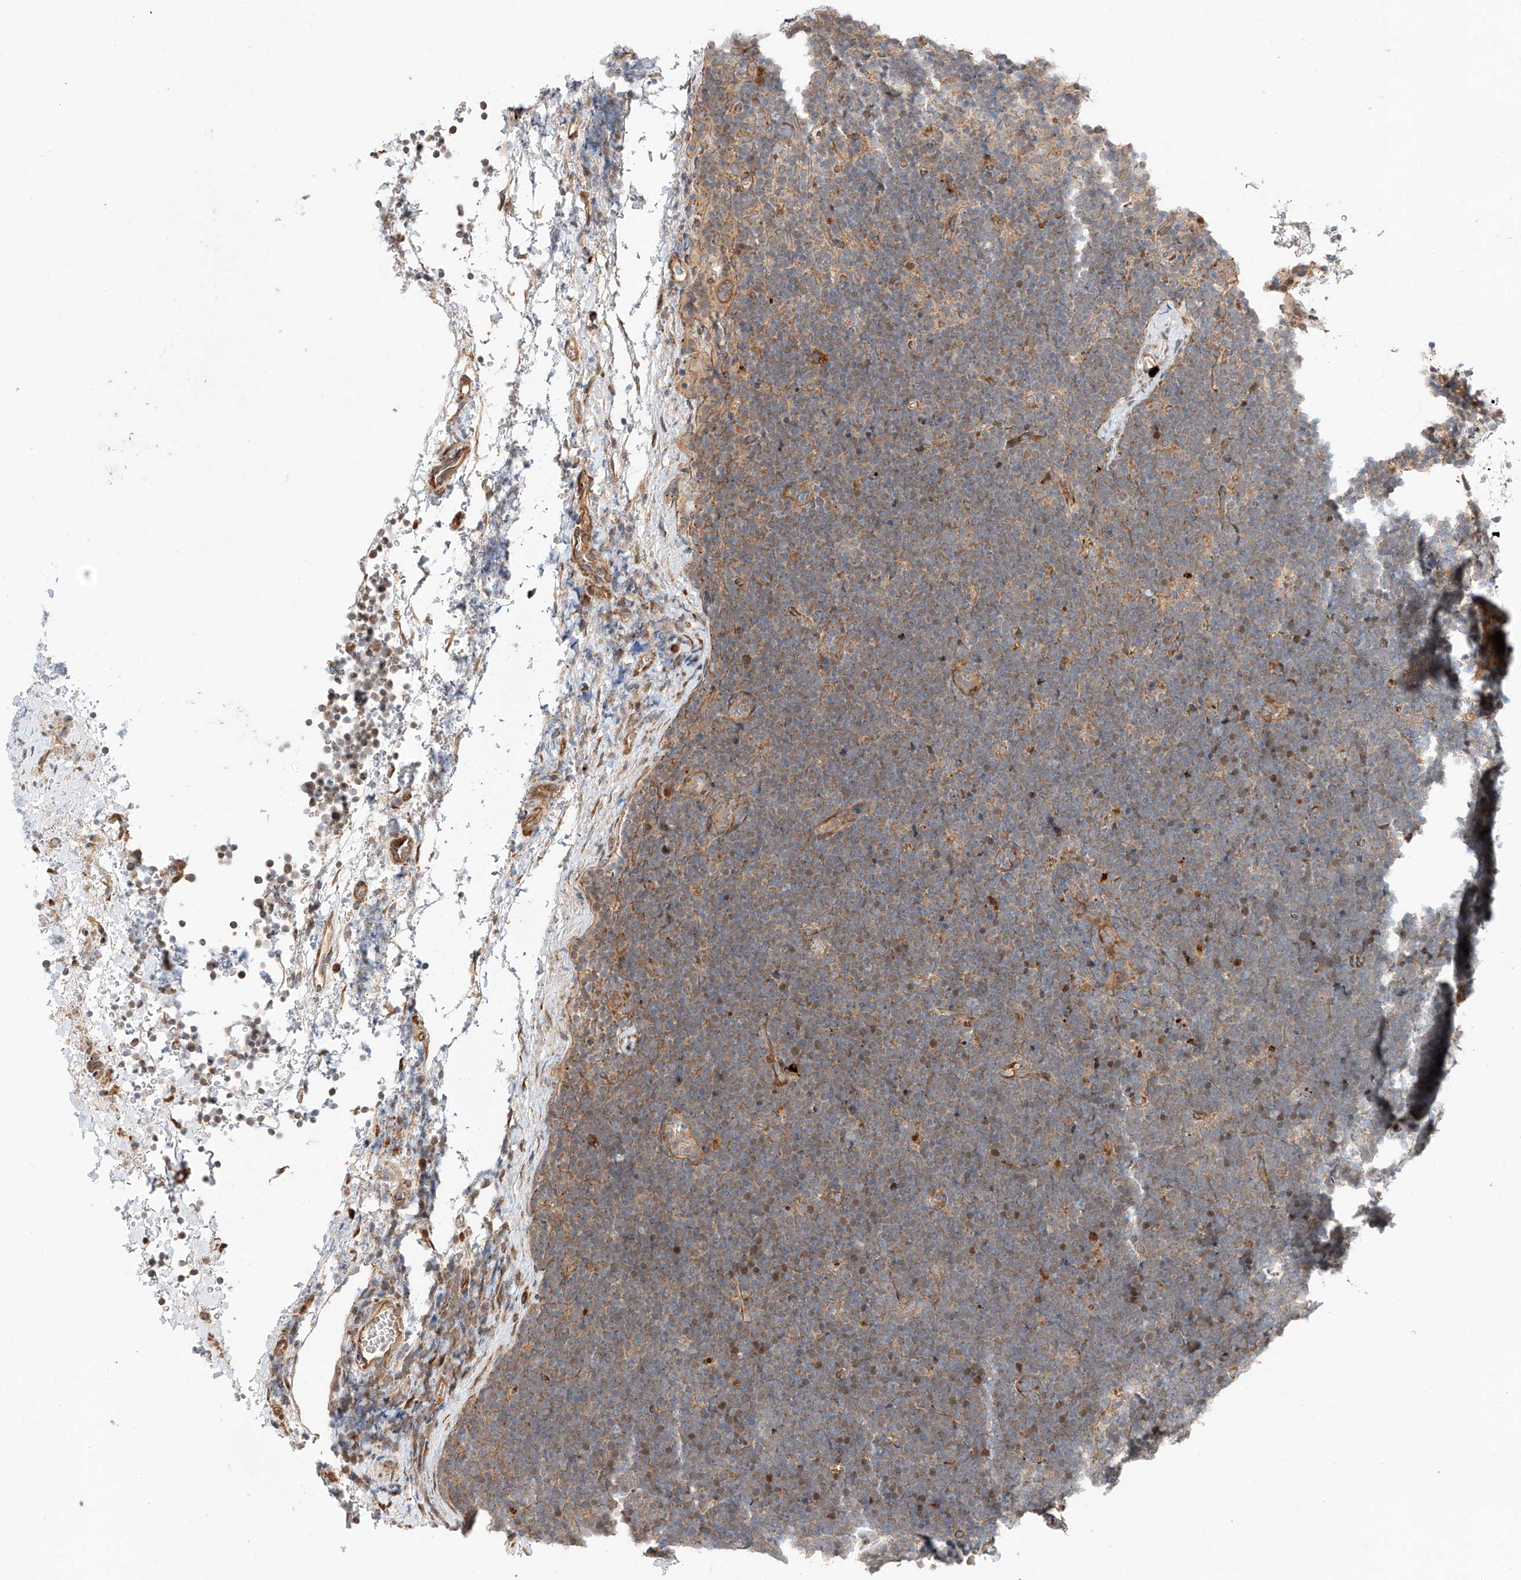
{"staining": {"intensity": "weak", "quantity": "25%-75%", "location": "cytoplasmic/membranous"}, "tissue": "lymphoma", "cell_type": "Tumor cells", "image_type": "cancer", "snomed": [{"axis": "morphology", "description": "Malignant lymphoma, non-Hodgkin's type, High grade"}, {"axis": "topography", "description": "Lymph node"}], "caption": "Malignant lymphoma, non-Hodgkin's type (high-grade) was stained to show a protein in brown. There is low levels of weak cytoplasmic/membranous staining in about 25%-75% of tumor cells.", "gene": "DIRAS3", "patient": {"sex": "male", "age": 13}}